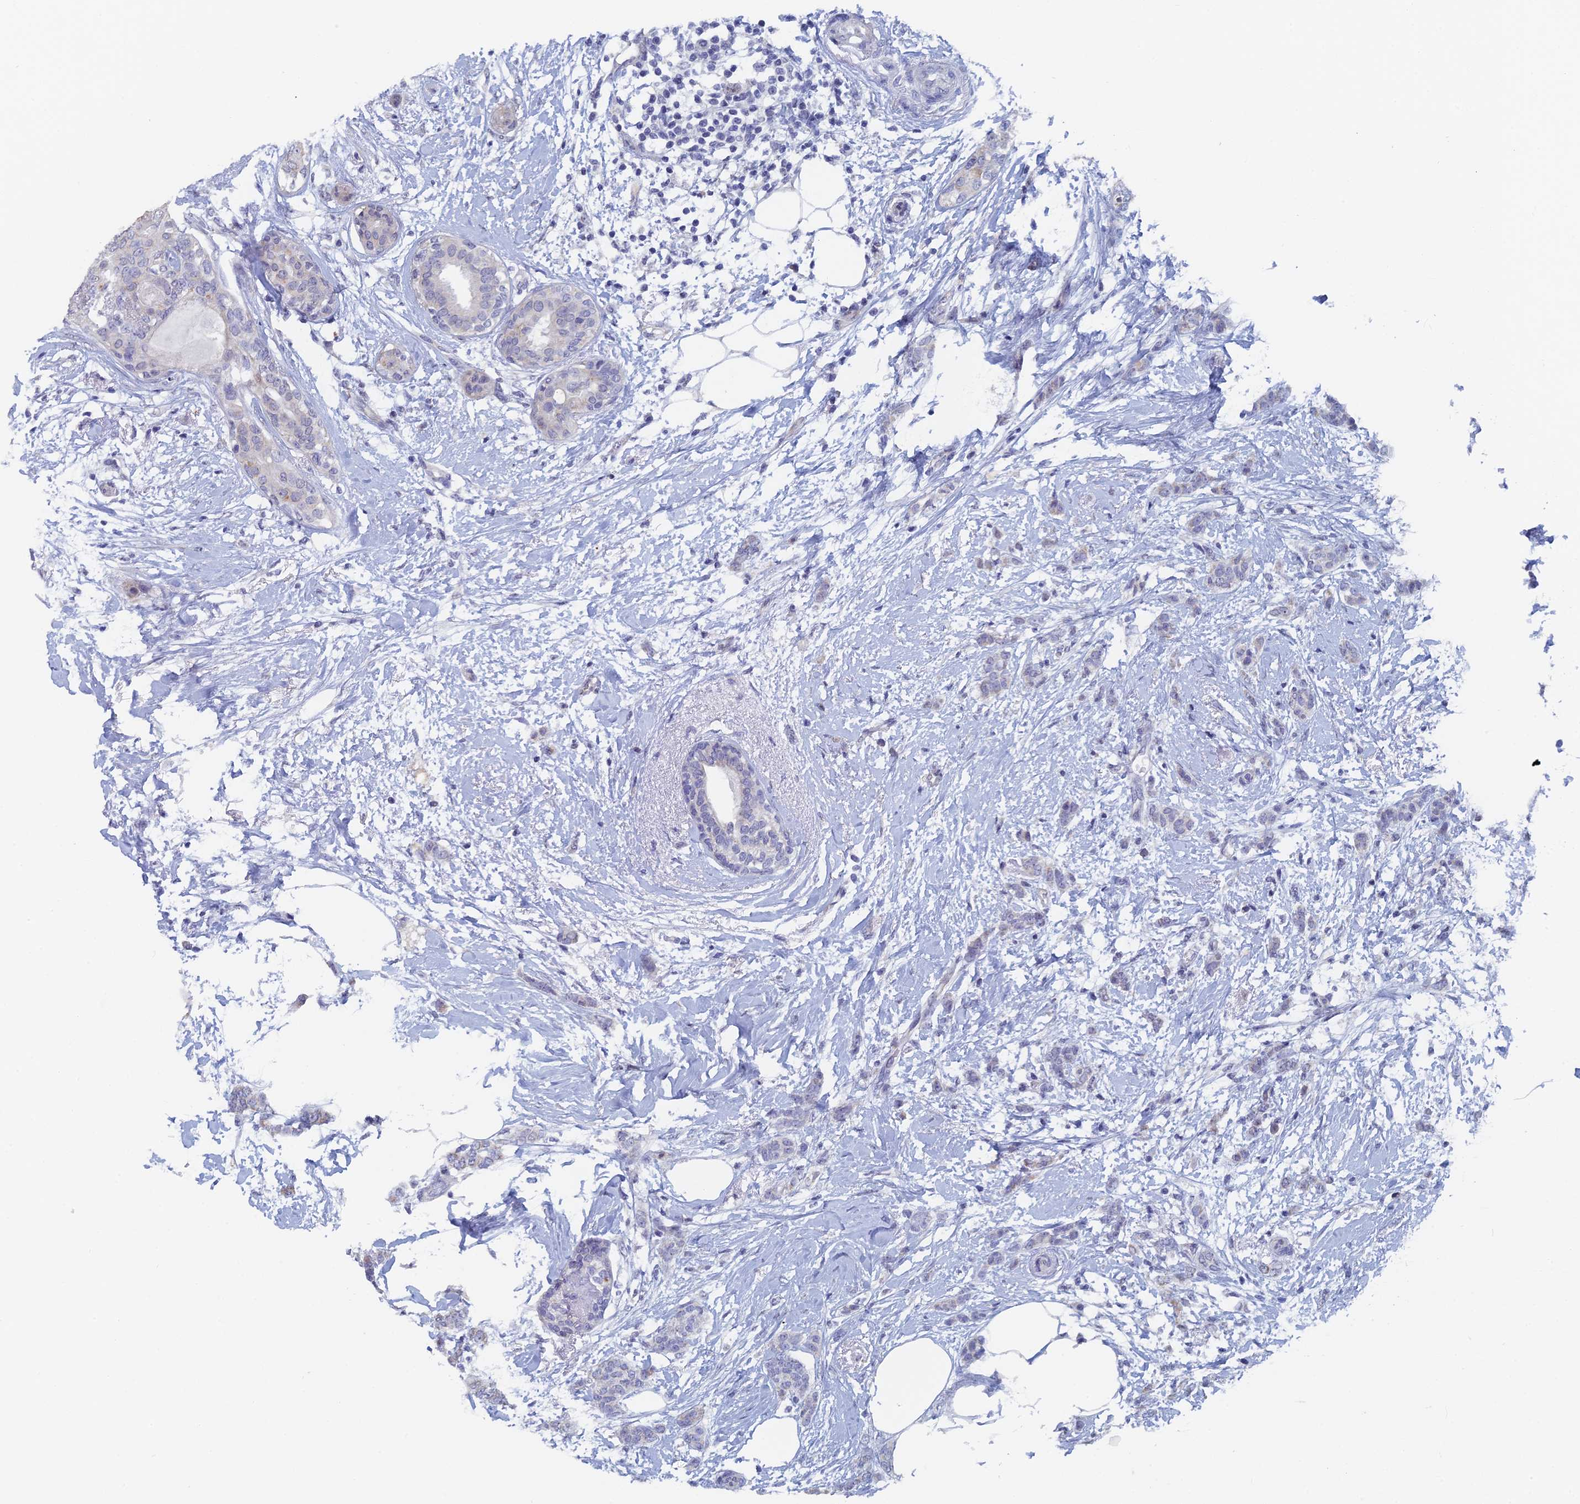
{"staining": {"intensity": "negative", "quantity": "none", "location": "none"}, "tissue": "breast cancer", "cell_type": "Tumor cells", "image_type": "cancer", "snomed": [{"axis": "morphology", "description": "Duct carcinoma"}, {"axis": "topography", "description": "Breast"}], "caption": "Tumor cells show no significant positivity in breast invasive ductal carcinoma. The staining is performed using DAB (3,3'-diaminobenzidine) brown chromogen with nuclei counter-stained in using hematoxylin.", "gene": "GMNC", "patient": {"sex": "female", "age": 72}}